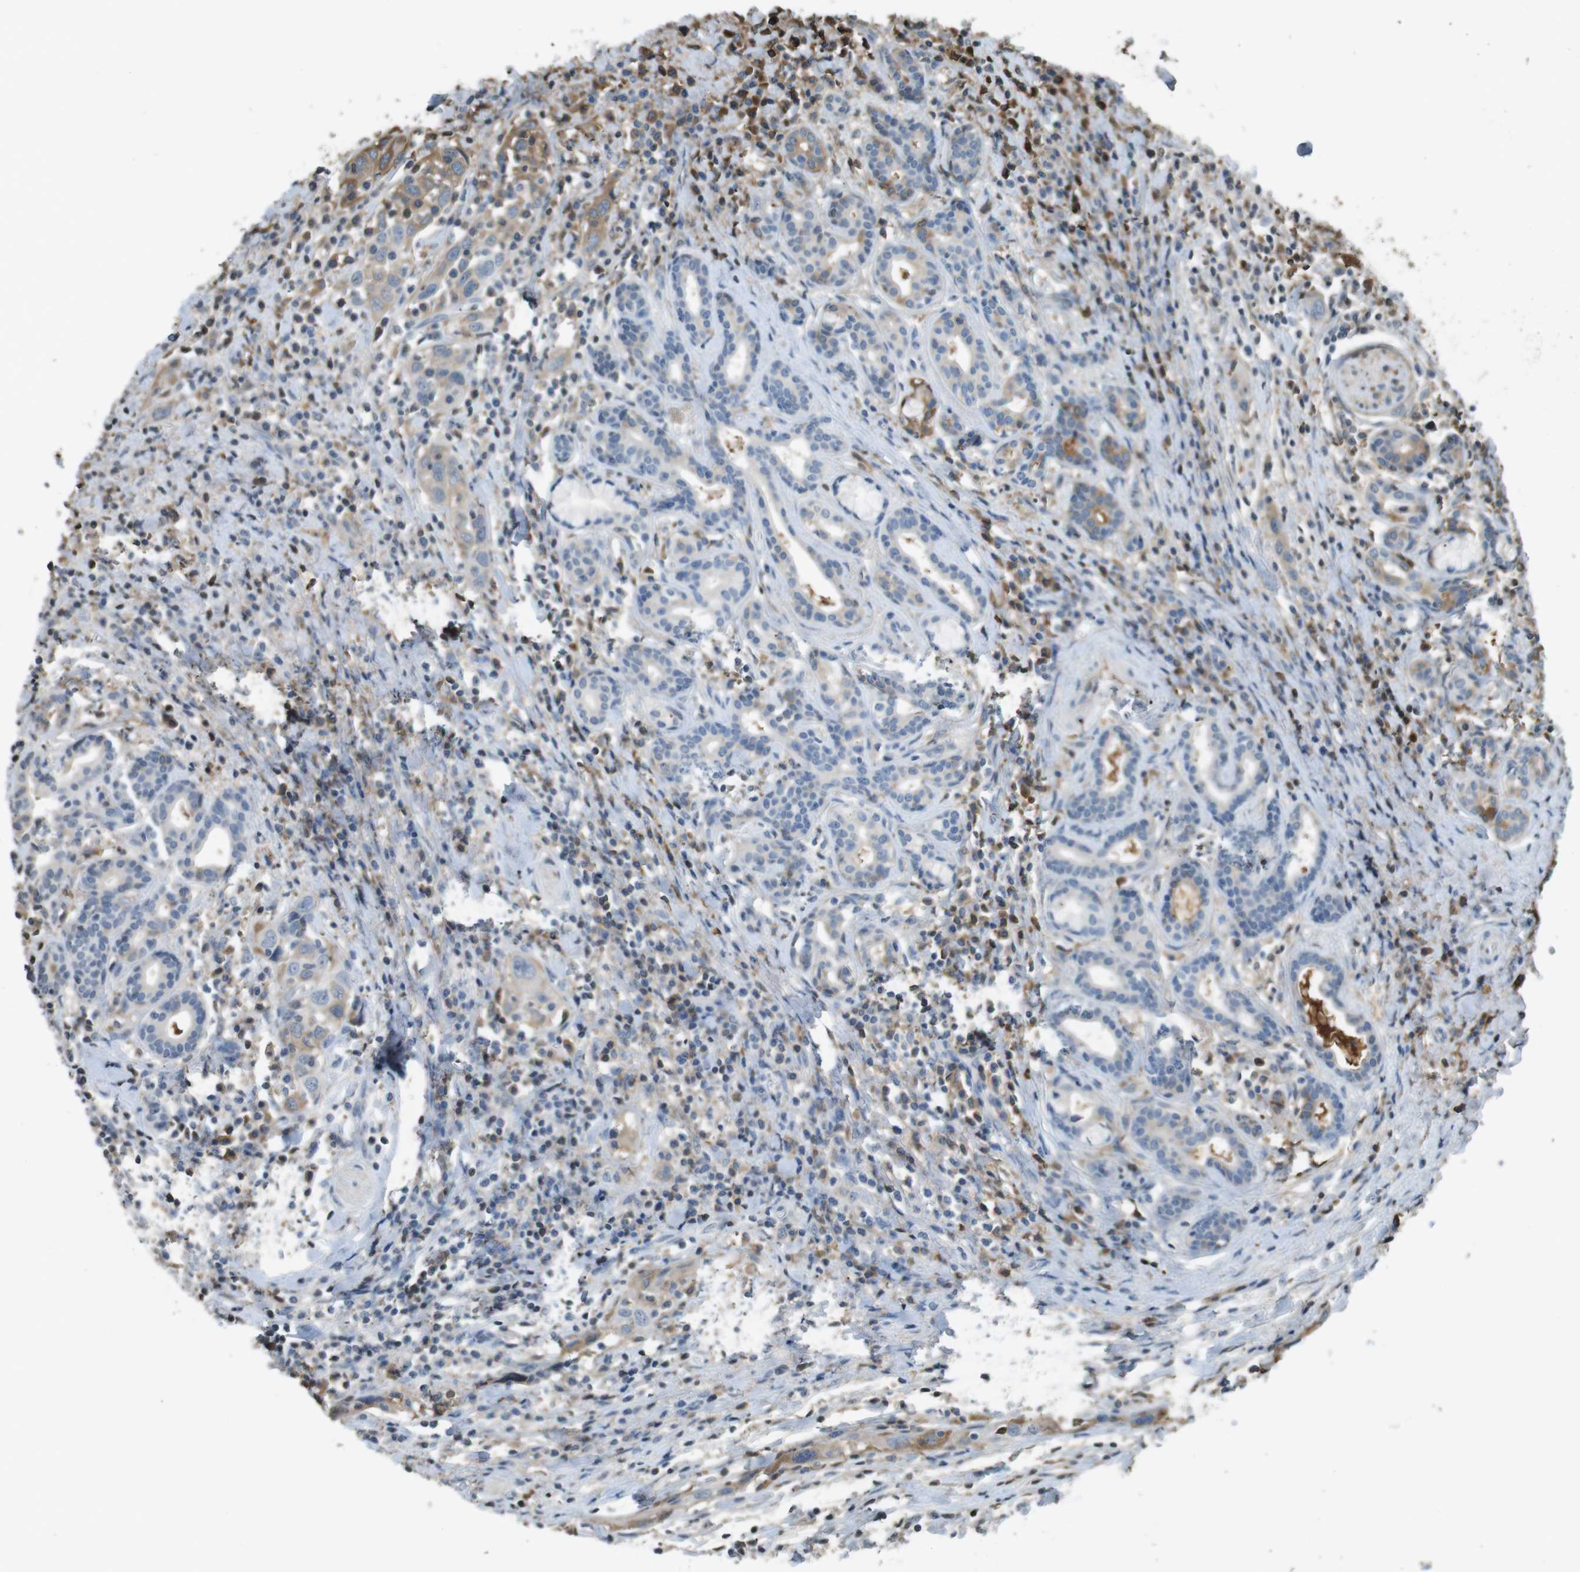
{"staining": {"intensity": "weak", "quantity": "25%-75%", "location": "cytoplasmic/membranous"}, "tissue": "head and neck cancer", "cell_type": "Tumor cells", "image_type": "cancer", "snomed": [{"axis": "morphology", "description": "Squamous cell carcinoma, NOS"}, {"axis": "topography", "description": "Oral tissue"}, {"axis": "topography", "description": "Head-Neck"}], "caption": "High-magnification brightfield microscopy of head and neck squamous cell carcinoma stained with DAB (brown) and counterstained with hematoxylin (blue). tumor cells exhibit weak cytoplasmic/membranous expression is present in approximately25%-75% of cells.", "gene": "LTBP4", "patient": {"sex": "female", "age": 50}}